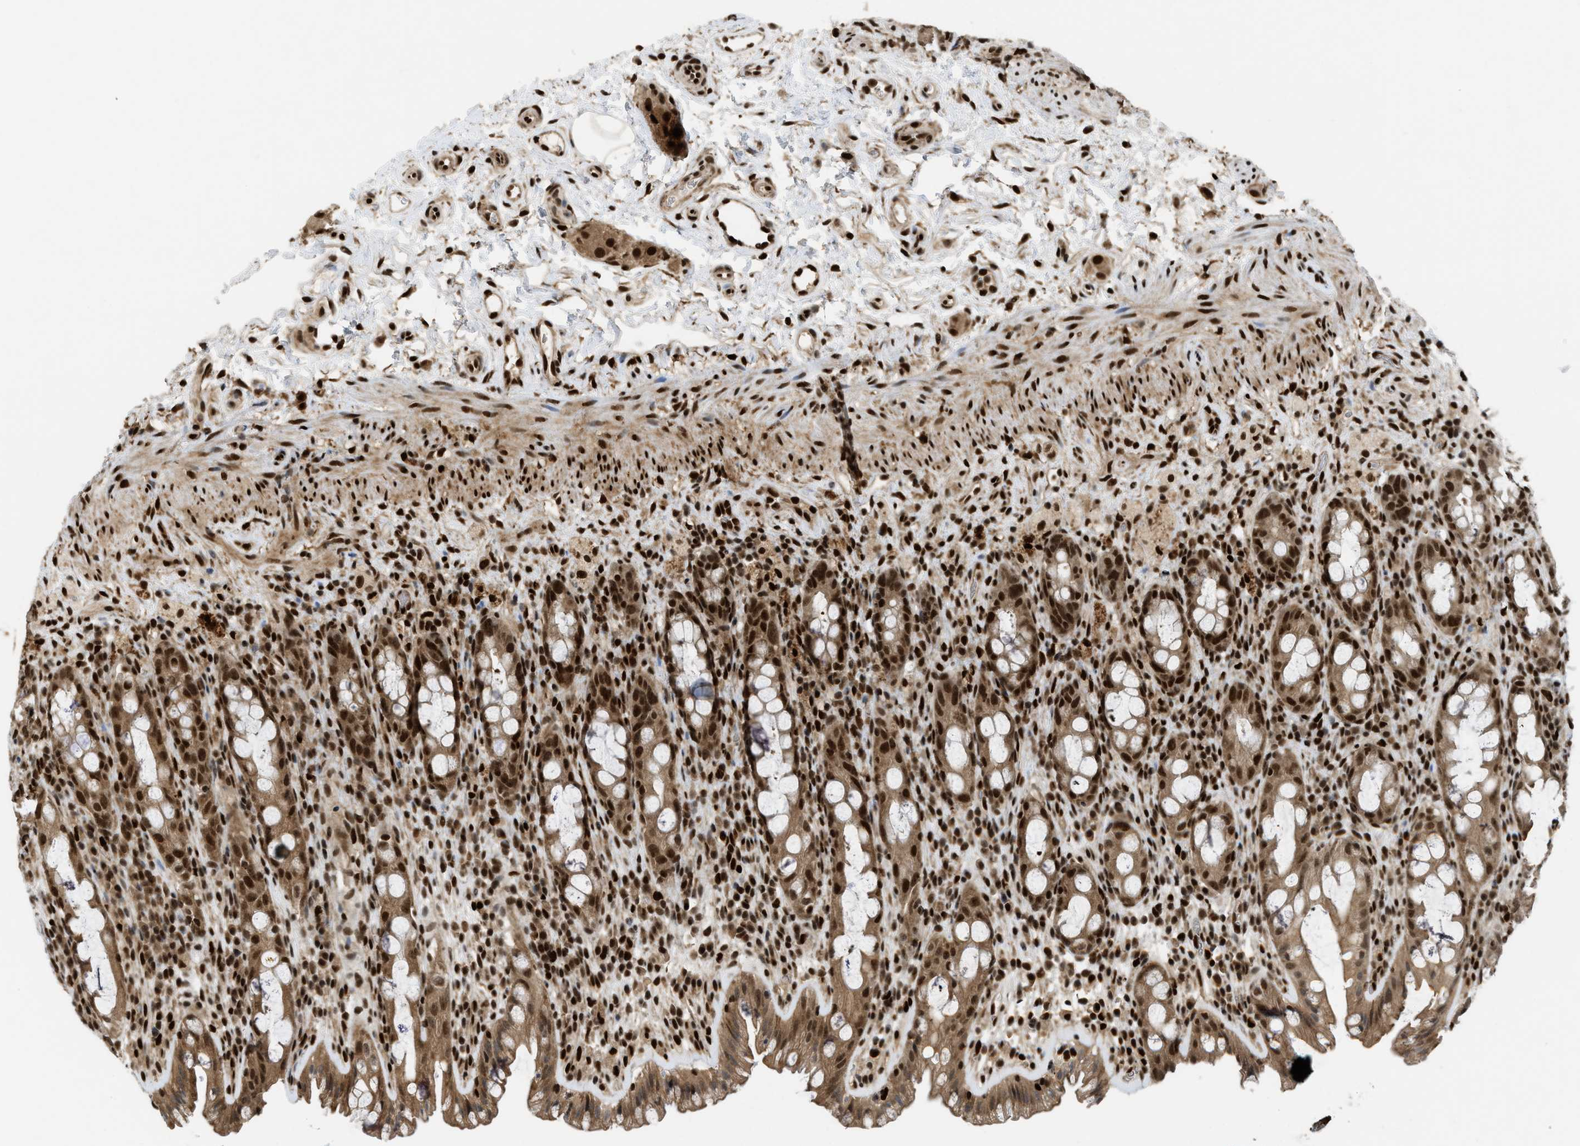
{"staining": {"intensity": "strong", "quantity": ">75%", "location": "cytoplasmic/membranous,nuclear"}, "tissue": "rectum", "cell_type": "Glandular cells", "image_type": "normal", "snomed": [{"axis": "morphology", "description": "Normal tissue, NOS"}, {"axis": "topography", "description": "Rectum"}], "caption": "Glandular cells show high levels of strong cytoplasmic/membranous,nuclear expression in about >75% of cells in normal human rectum. (IHC, brightfield microscopy, high magnification).", "gene": "RFX5", "patient": {"sex": "male", "age": 44}}